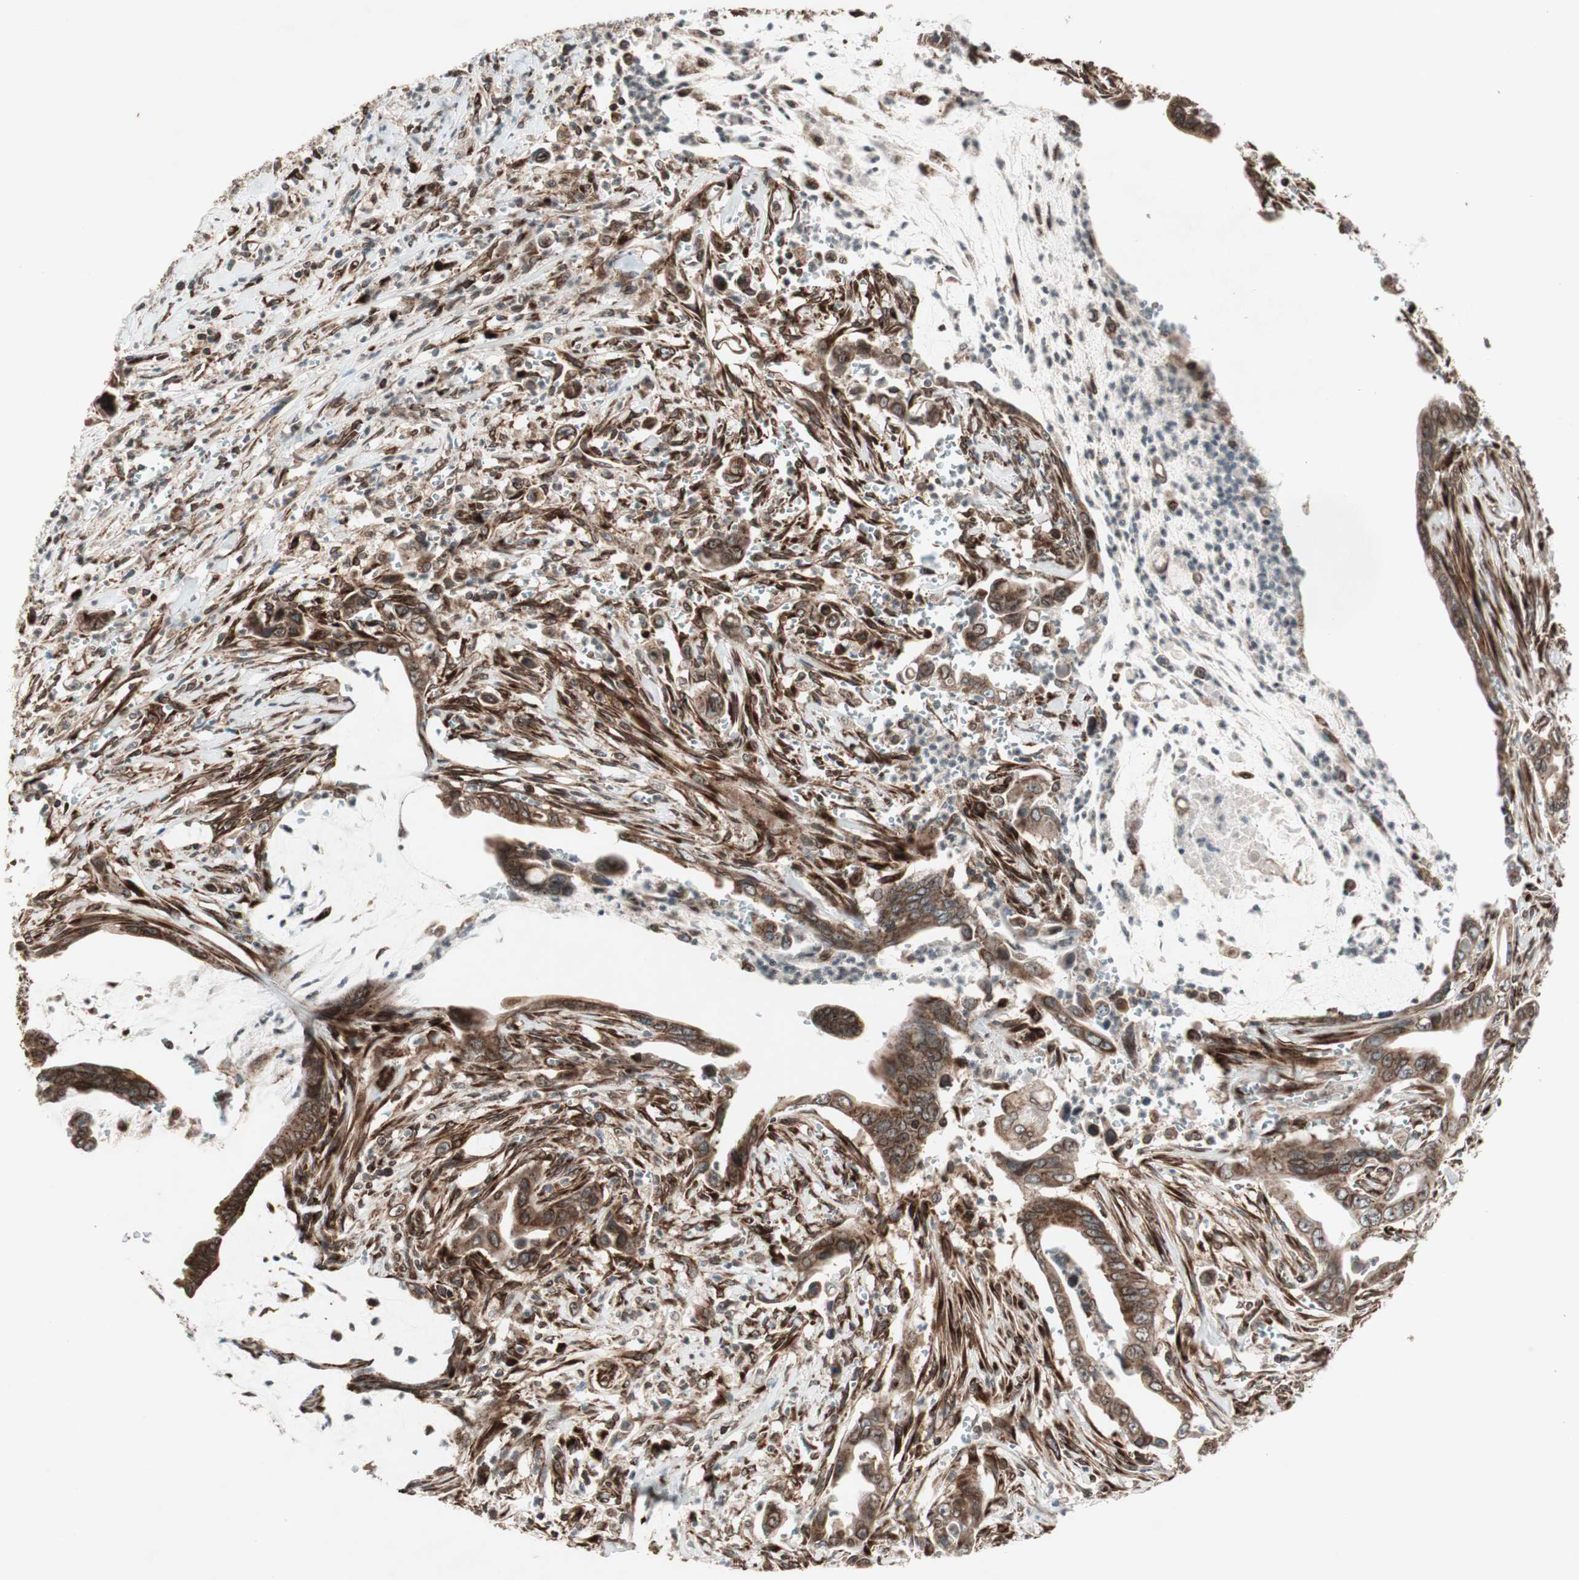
{"staining": {"intensity": "strong", "quantity": ">75%", "location": "cytoplasmic/membranous,nuclear"}, "tissue": "pancreatic cancer", "cell_type": "Tumor cells", "image_type": "cancer", "snomed": [{"axis": "morphology", "description": "Adenocarcinoma, NOS"}, {"axis": "topography", "description": "Pancreas"}], "caption": "Immunohistochemistry of human pancreatic cancer (adenocarcinoma) exhibits high levels of strong cytoplasmic/membranous and nuclear positivity in about >75% of tumor cells. The staining is performed using DAB (3,3'-diaminobenzidine) brown chromogen to label protein expression. The nuclei are counter-stained blue using hematoxylin.", "gene": "NUP62", "patient": {"sex": "male", "age": 59}}